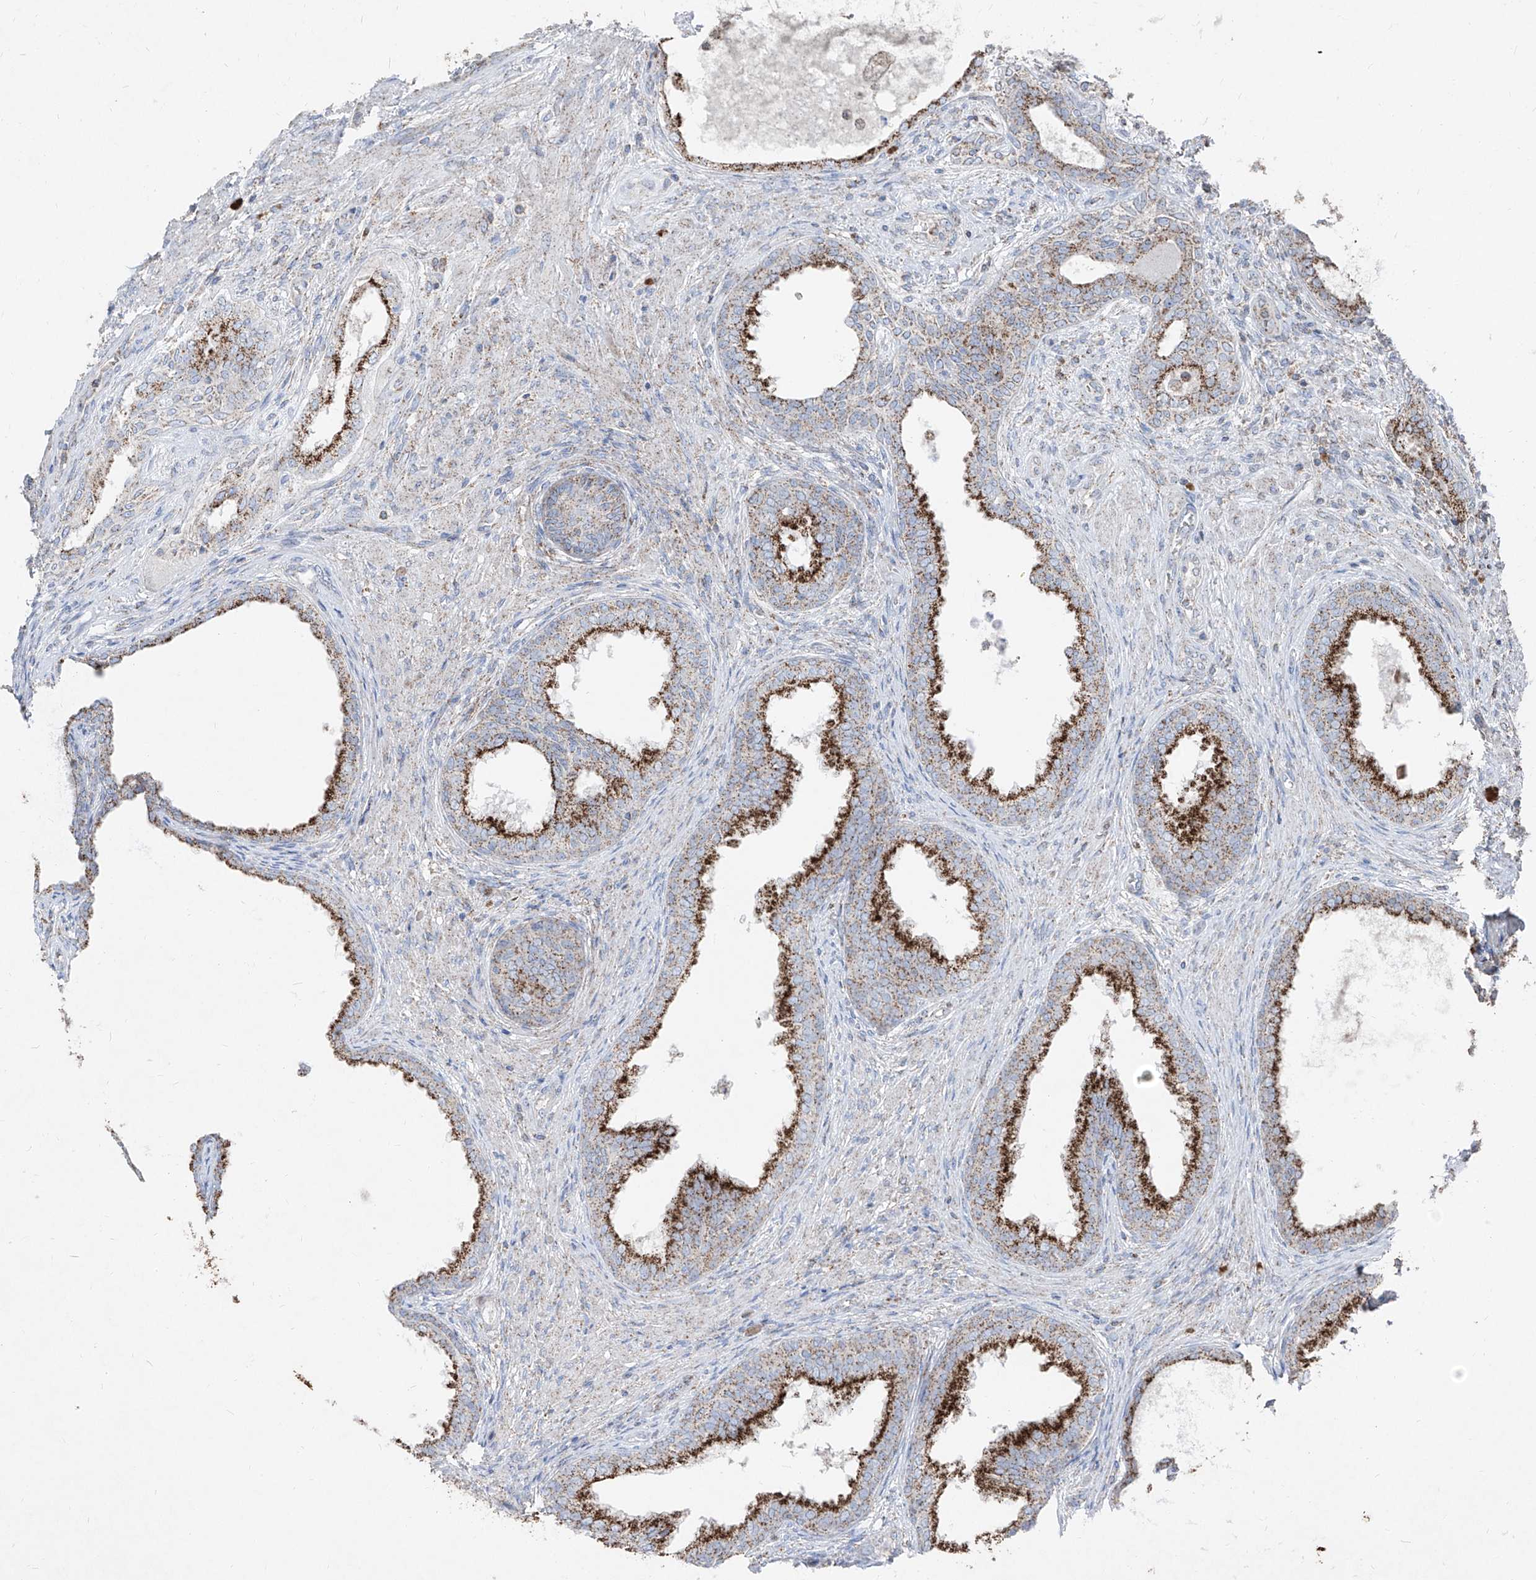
{"staining": {"intensity": "strong", "quantity": "25%-75%", "location": "cytoplasmic/membranous"}, "tissue": "prostate", "cell_type": "Glandular cells", "image_type": "normal", "snomed": [{"axis": "morphology", "description": "Normal tissue, NOS"}, {"axis": "topography", "description": "Prostate"}], "caption": "Protein staining by immunohistochemistry (IHC) shows strong cytoplasmic/membranous staining in approximately 25%-75% of glandular cells in benign prostate. Using DAB (3,3'-diaminobenzidine) (brown) and hematoxylin (blue) stains, captured at high magnification using brightfield microscopy.", "gene": "ABCD3", "patient": {"sex": "male", "age": 76}}